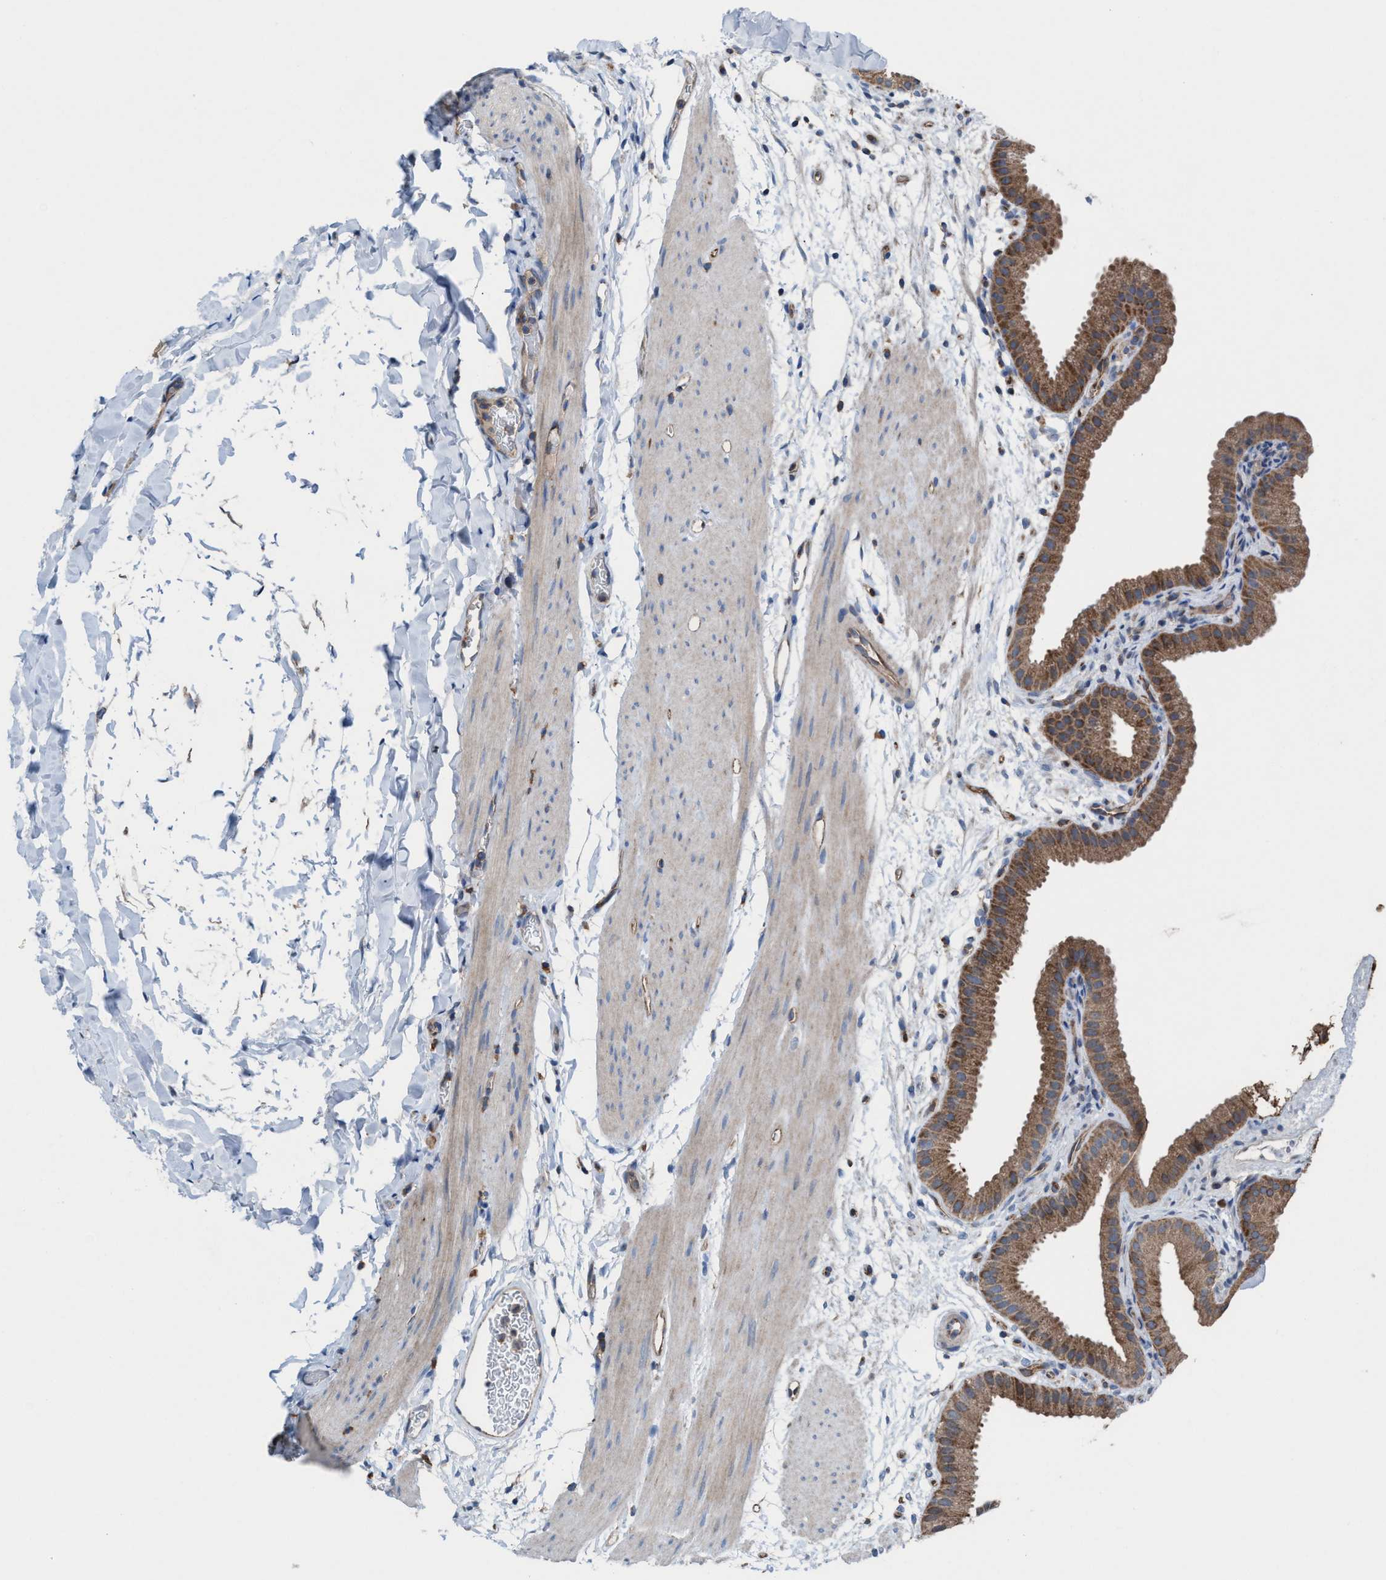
{"staining": {"intensity": "moderate", "quantity": ">75%", "location": "cytoplasmic/membranous"}, "tissue": "gallbladder", "cell_type": "Glandular cells", "image_type": "normal", "snomed": [{"axis": "morphology", "description": "Normal tissue, NOS"}, {"axis": "topography", "description": "Gallbladder"}], "caption": "A histopathology image of human gallbladder stained for a protein displays moderate cytoplasmic/membranous brown staining in glandular cells. (Stains: DAB in brown, nuclei in blue, Microscopy: brightfield microscopy at high magnification).", "gene": "MRM1", "patient": {"sex": "female", "age": 64}}